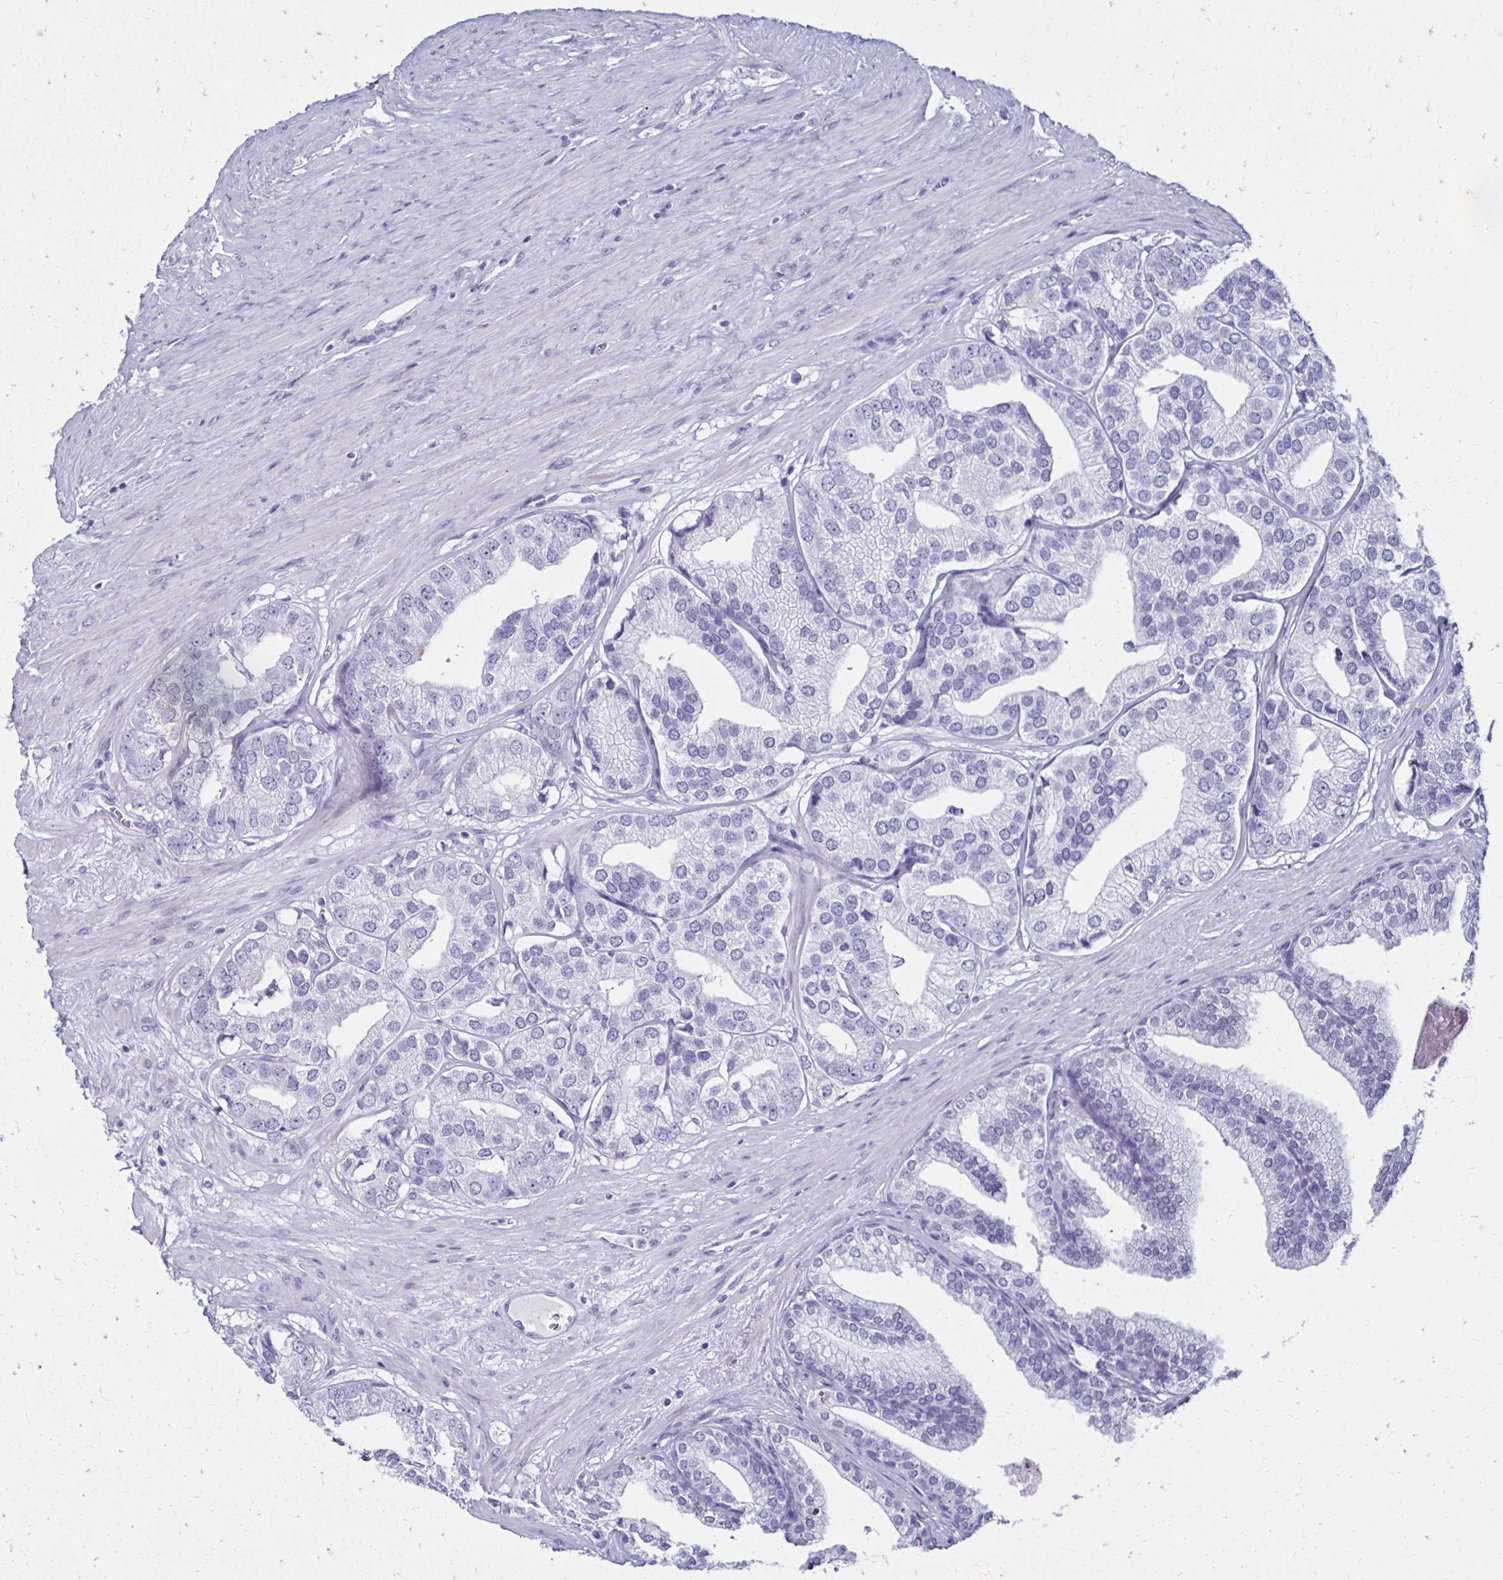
{"staining": {"intensity": "negative", "quantity": "none", "location": "none"}, "tissue": "prostate cancer", "cell_type": "Tumor cells", "image_type": "cancer", "snomed": [{"axis": "morphology", "description": "Adenocarcinoma, High grade"}, {"axis": "topography", "description": "Prostate"}], "caption": "This is a micrograph of immunohistochemistry (IHC) staining of prostate adenocarcinoma (high-grade), which shows no expression in tumor cells.", "gene": "CST5", "patient": {"sex": "male", "age": 58}}